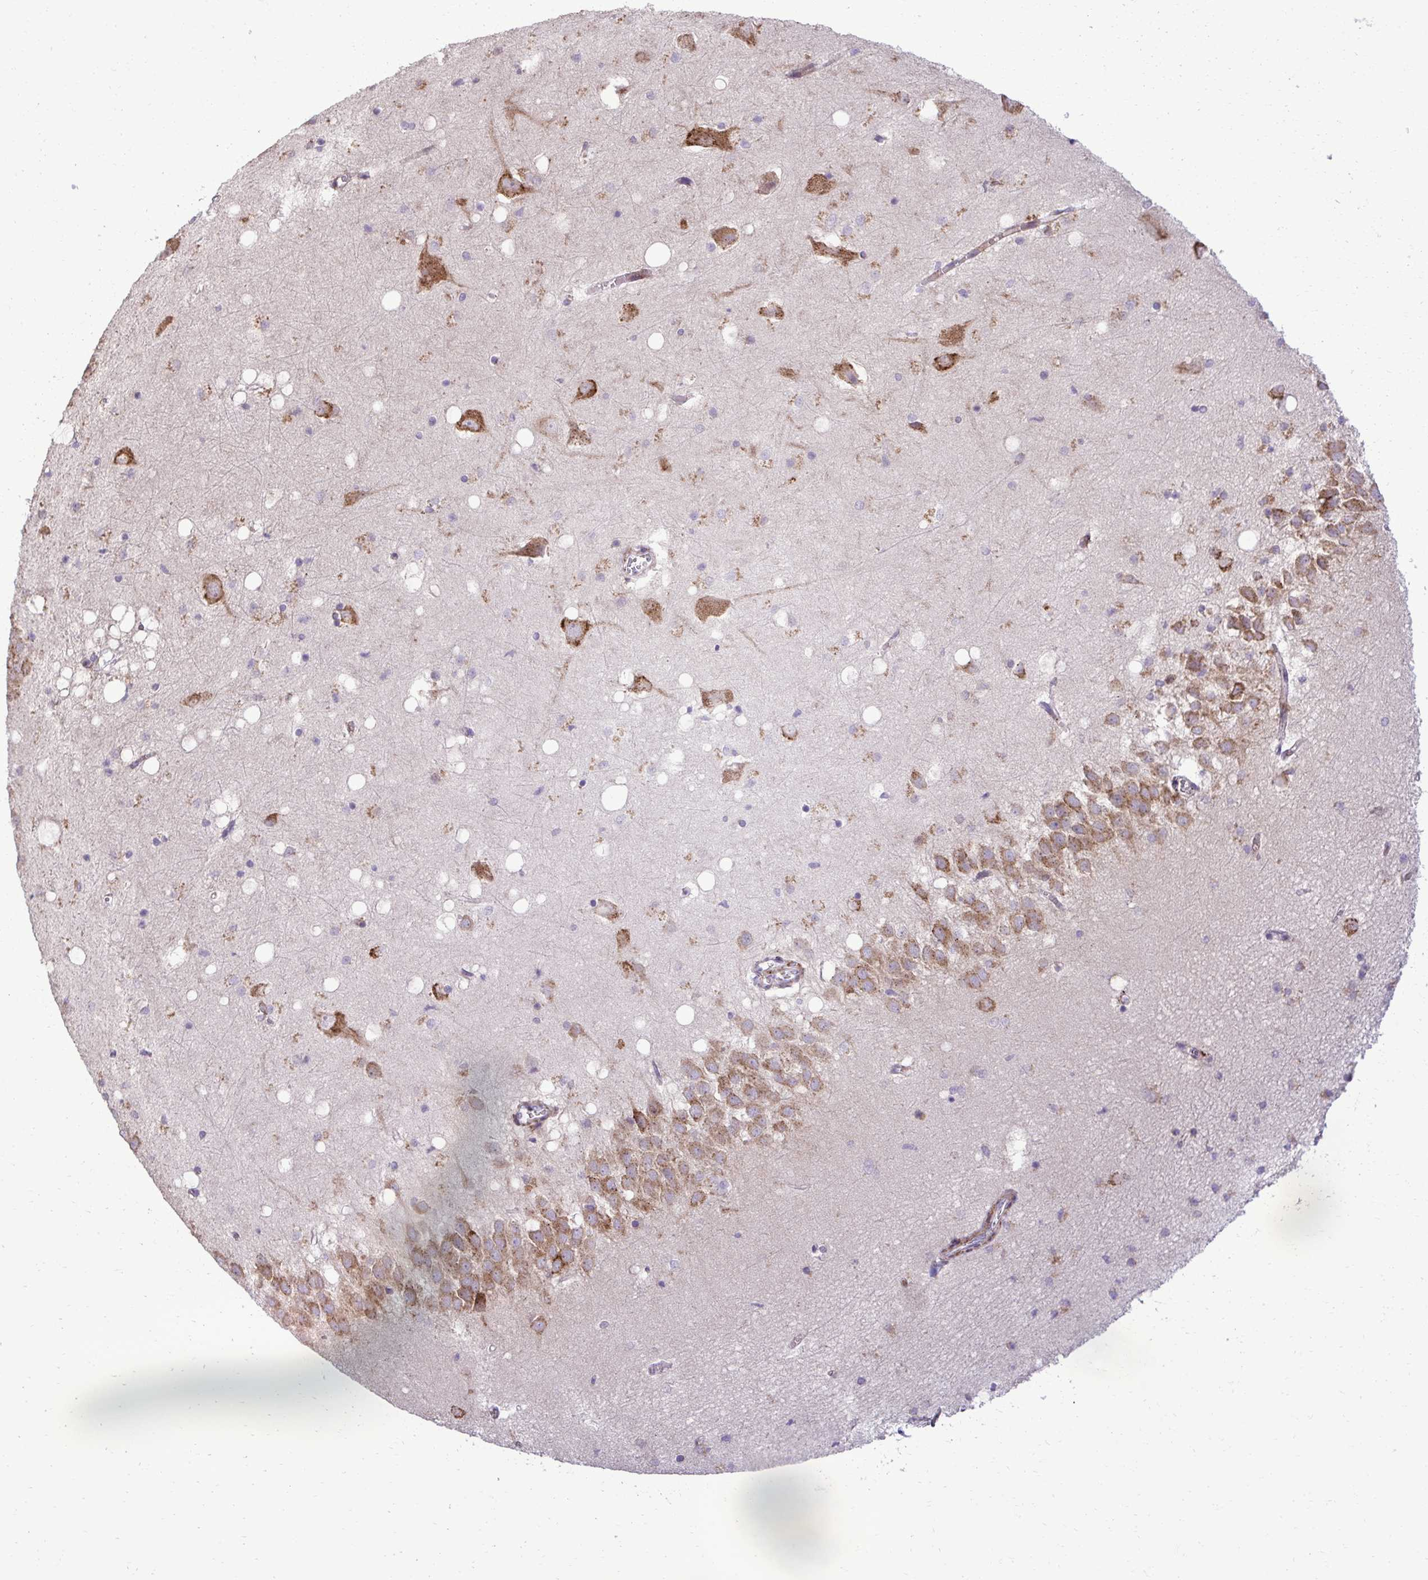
{"staining": {"intensity": "negative", "quantity": "none", "location": "none"}, "tissue": "hippocampus", "cell_type": "Glial cells", "image_type": "normal", "snomed": [{"axis": "morphology", "description": "Normal tissue, NOS"}, {"axis": "topography", "description": "Hippocampus"}], "caption": "Immunohistochemistry of normal hippocampus displays no staining in glial cells.", "gene": "LIMS1", "patient": {"sex": "male", "age": 58}}